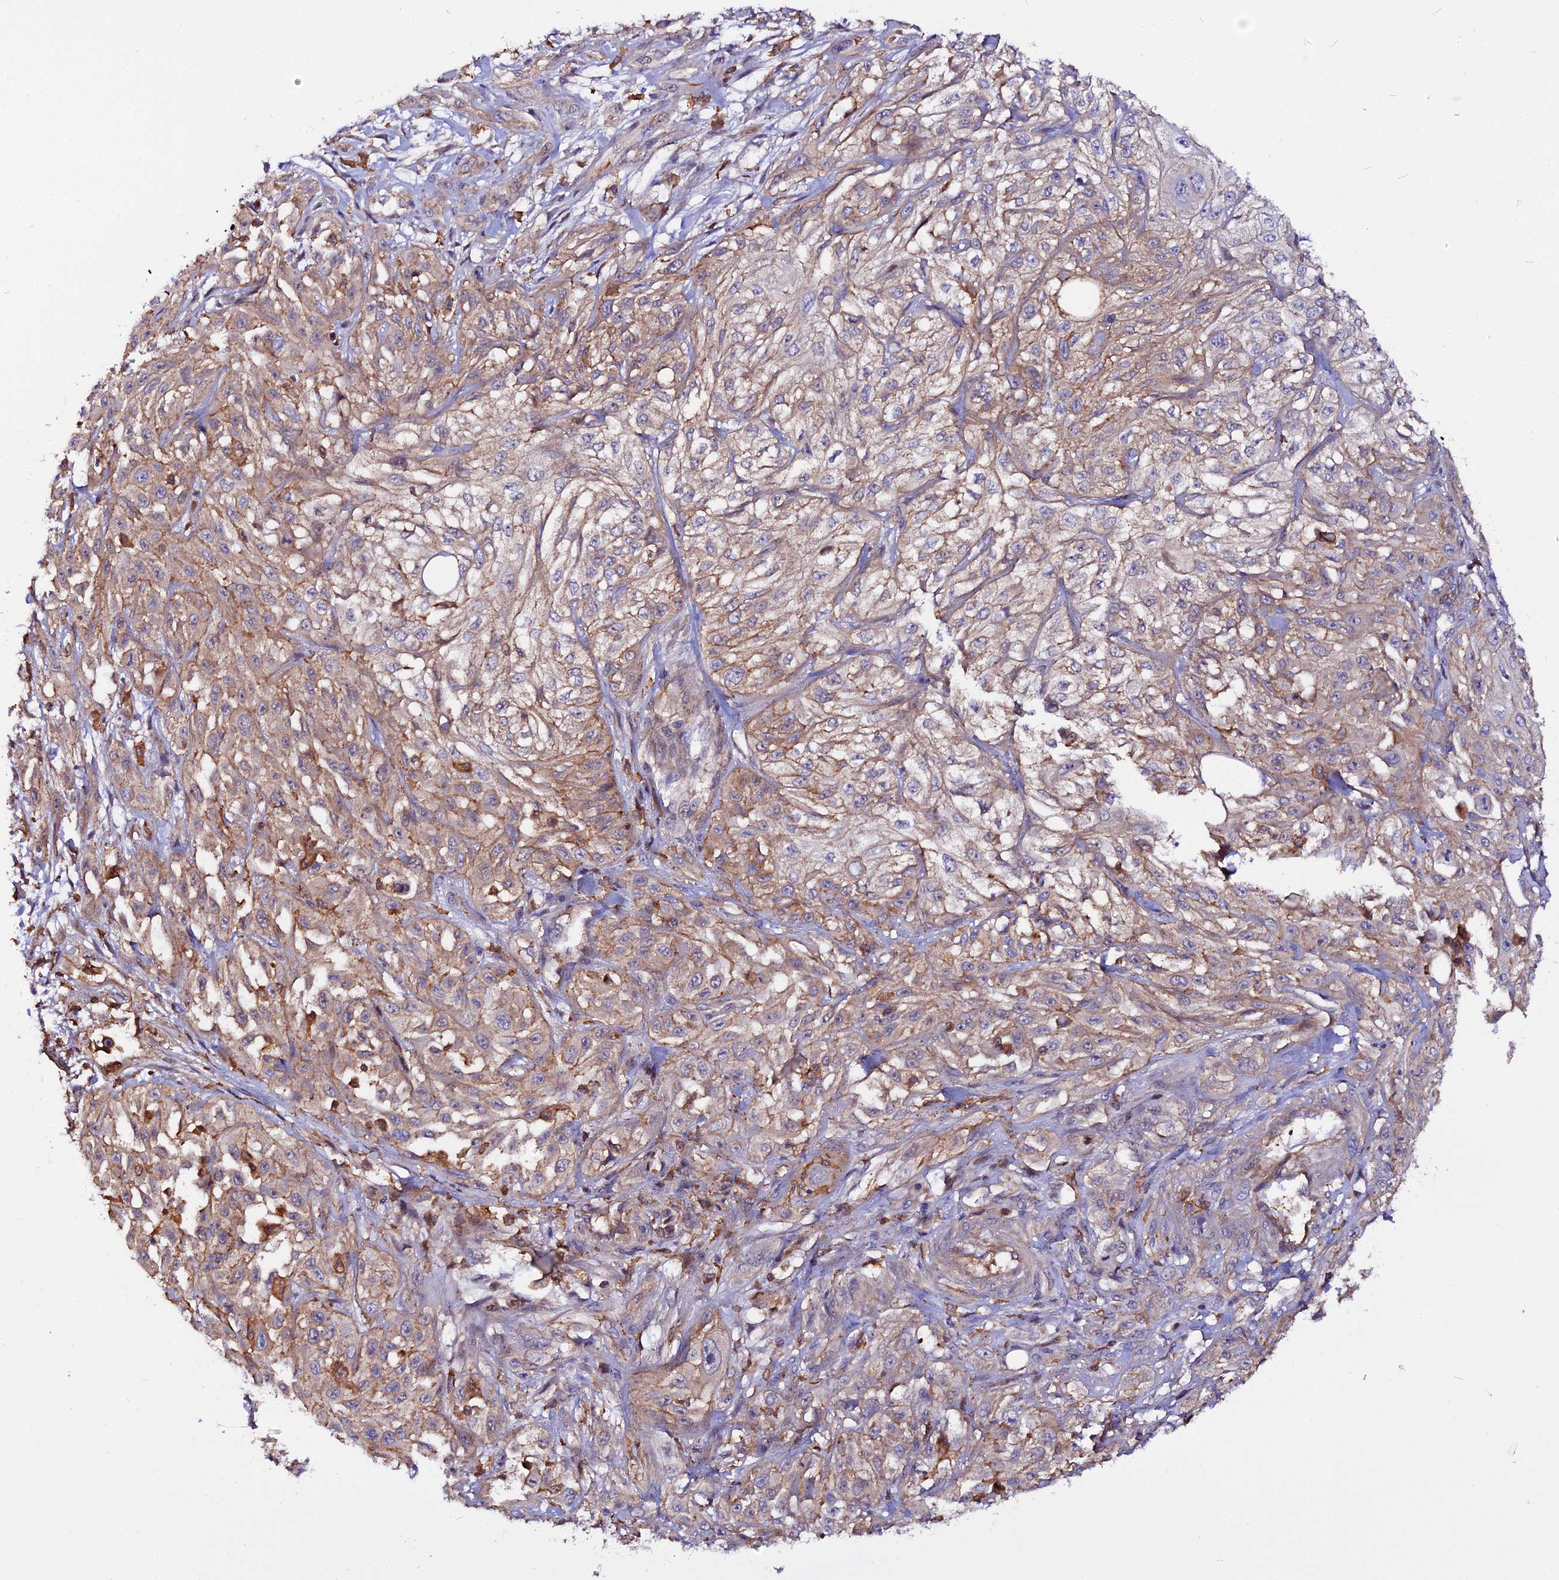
{"staining": {"intensity": "moderate", "quantity": "25%-75%", "location": "cytoplasmic/membranous"}, "tissue": "skin cancer", "cell_type": "Tumor cells", "image_type": "cancer", "snomed": [{"axis": "morphology", "description": "Squamous cell carcinoma, NOS"}, {"axis": "morphology", "description": "Squamous cell carcinoma, metastatic, NOS"}, {"axis": "topography", "description": "Skin"}, {"axis": "topography", "description": "Lymph node"}], "caption": "Protein staining of skin cancer tissue displays moderate cytoplasmic/membranous expression in about 25%-75% of tumor cells.", "gene": "USP17L15", "patient": {"sex": "male", "age": 75}}